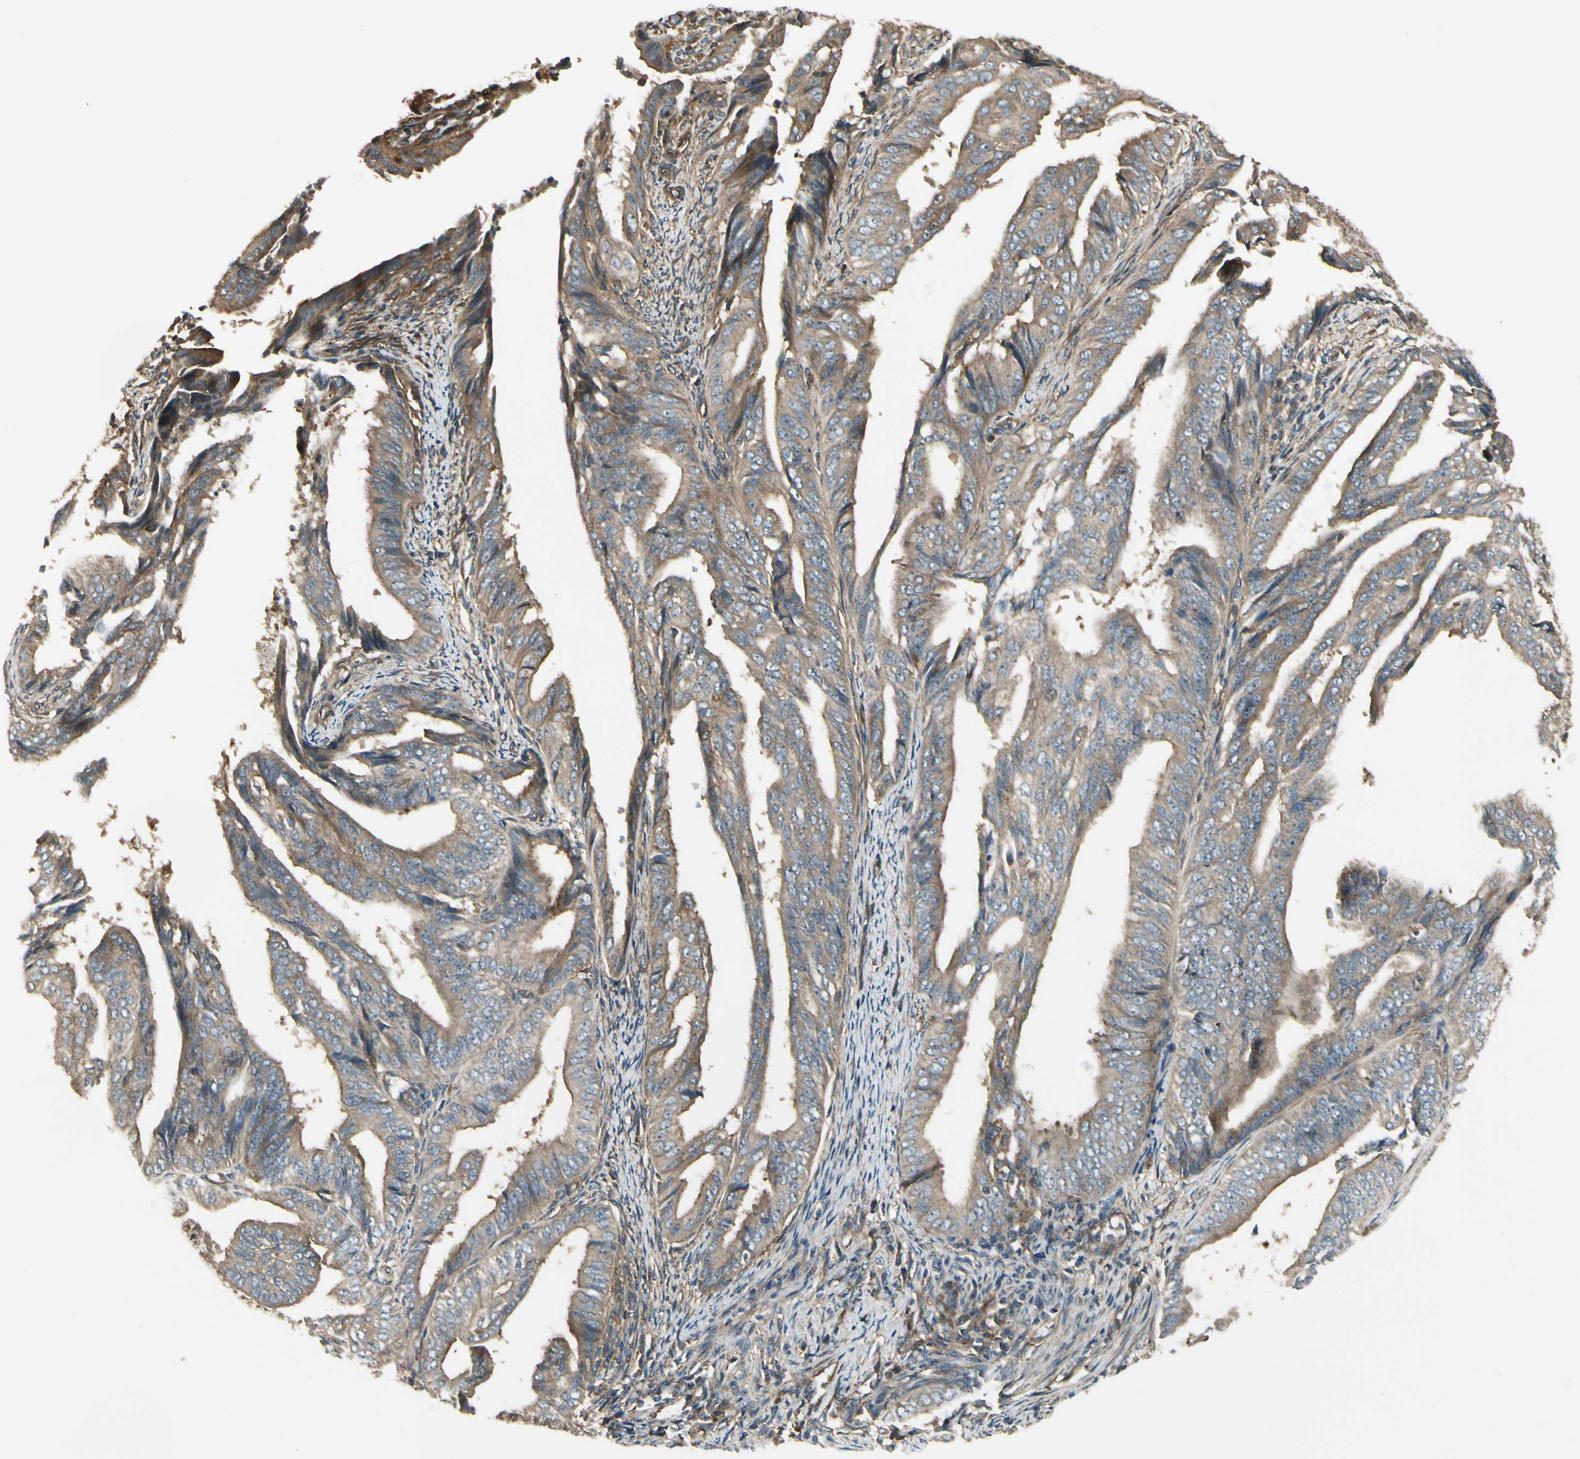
{"staining": {"intensity": "moderate", "quantity": ">75%", "location": "cytoplasmic/membranous"}, "tissue": "endometrial cancer", "cell_type": "Tumor cells", "image_type": "cancer", "snomed": [{"axis": "morphology", "description": "Adenocarcinoma, NOS"}, {"axis": "topography", "description": "Endometrium"}], "caption": "The histopathology image shows immunohistochemical staining of endometrial cancer. There is moderate cytoplasmic/membranous positivity is seen in approximately >75% of tumor cells. Ihc stains the protein in brown and the nuclei are stained blue.", "gene": "FKBP15", "patient": {"sex": "female", "age": 58}}